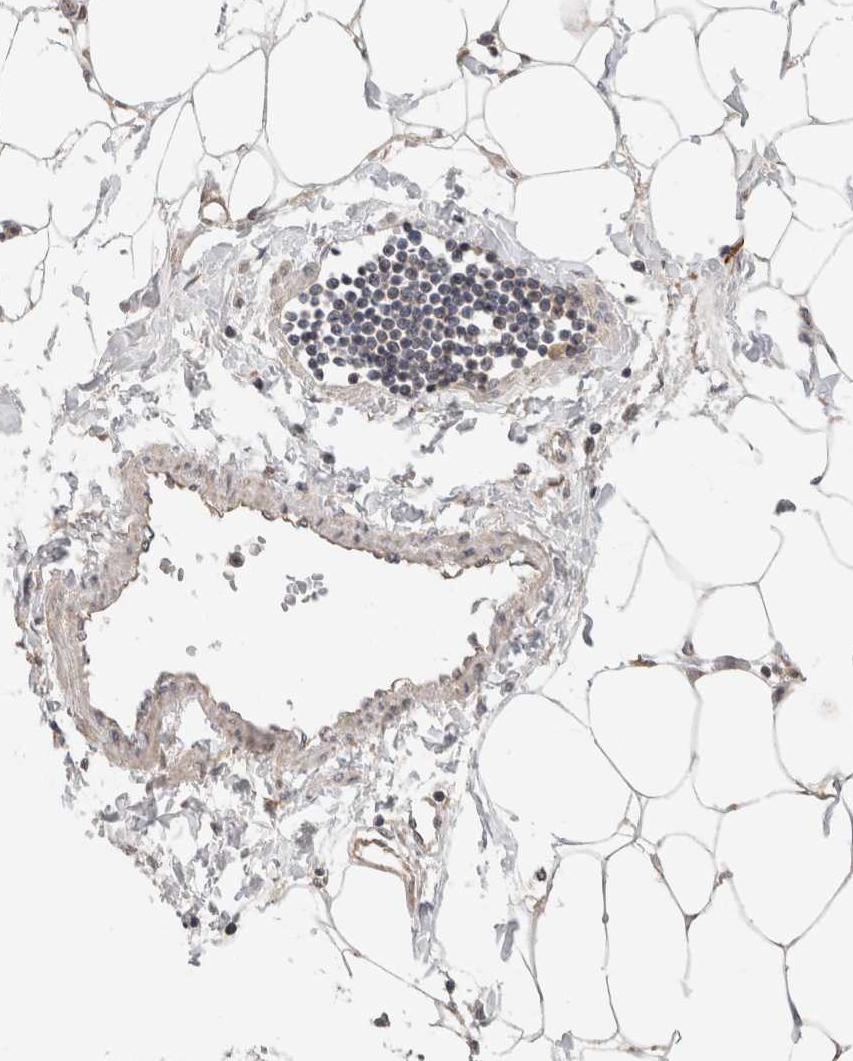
{"staining": {"intensity": "weak", "quantity": ">75%", "location": "cytoplasmic/membranous"}, "tissue": "adipose tissue", "cell_type": "Adipocytes", "image_type": "normal", "snomed": [{"axis": "morphology", "description": "Normal tissue, NOS"}, {"axis": "morphology", "description": "Adenocarcinoma, NOS"}, {"axis": "topography", "description": "Colon"}, {"axis": "topography", "description": "Peripheral nerve tissue"}], "caption": "This photomicrograph shows benign adipose tissue stained with immunohistochemistry to label a protein in brown. The cytoplasmic/membranous of adipocytes show weak positivity for the protein. Nuclei are counter-stained blue.", "gene": "SGK1", "patient": {"sex": "male", "age": 14}}